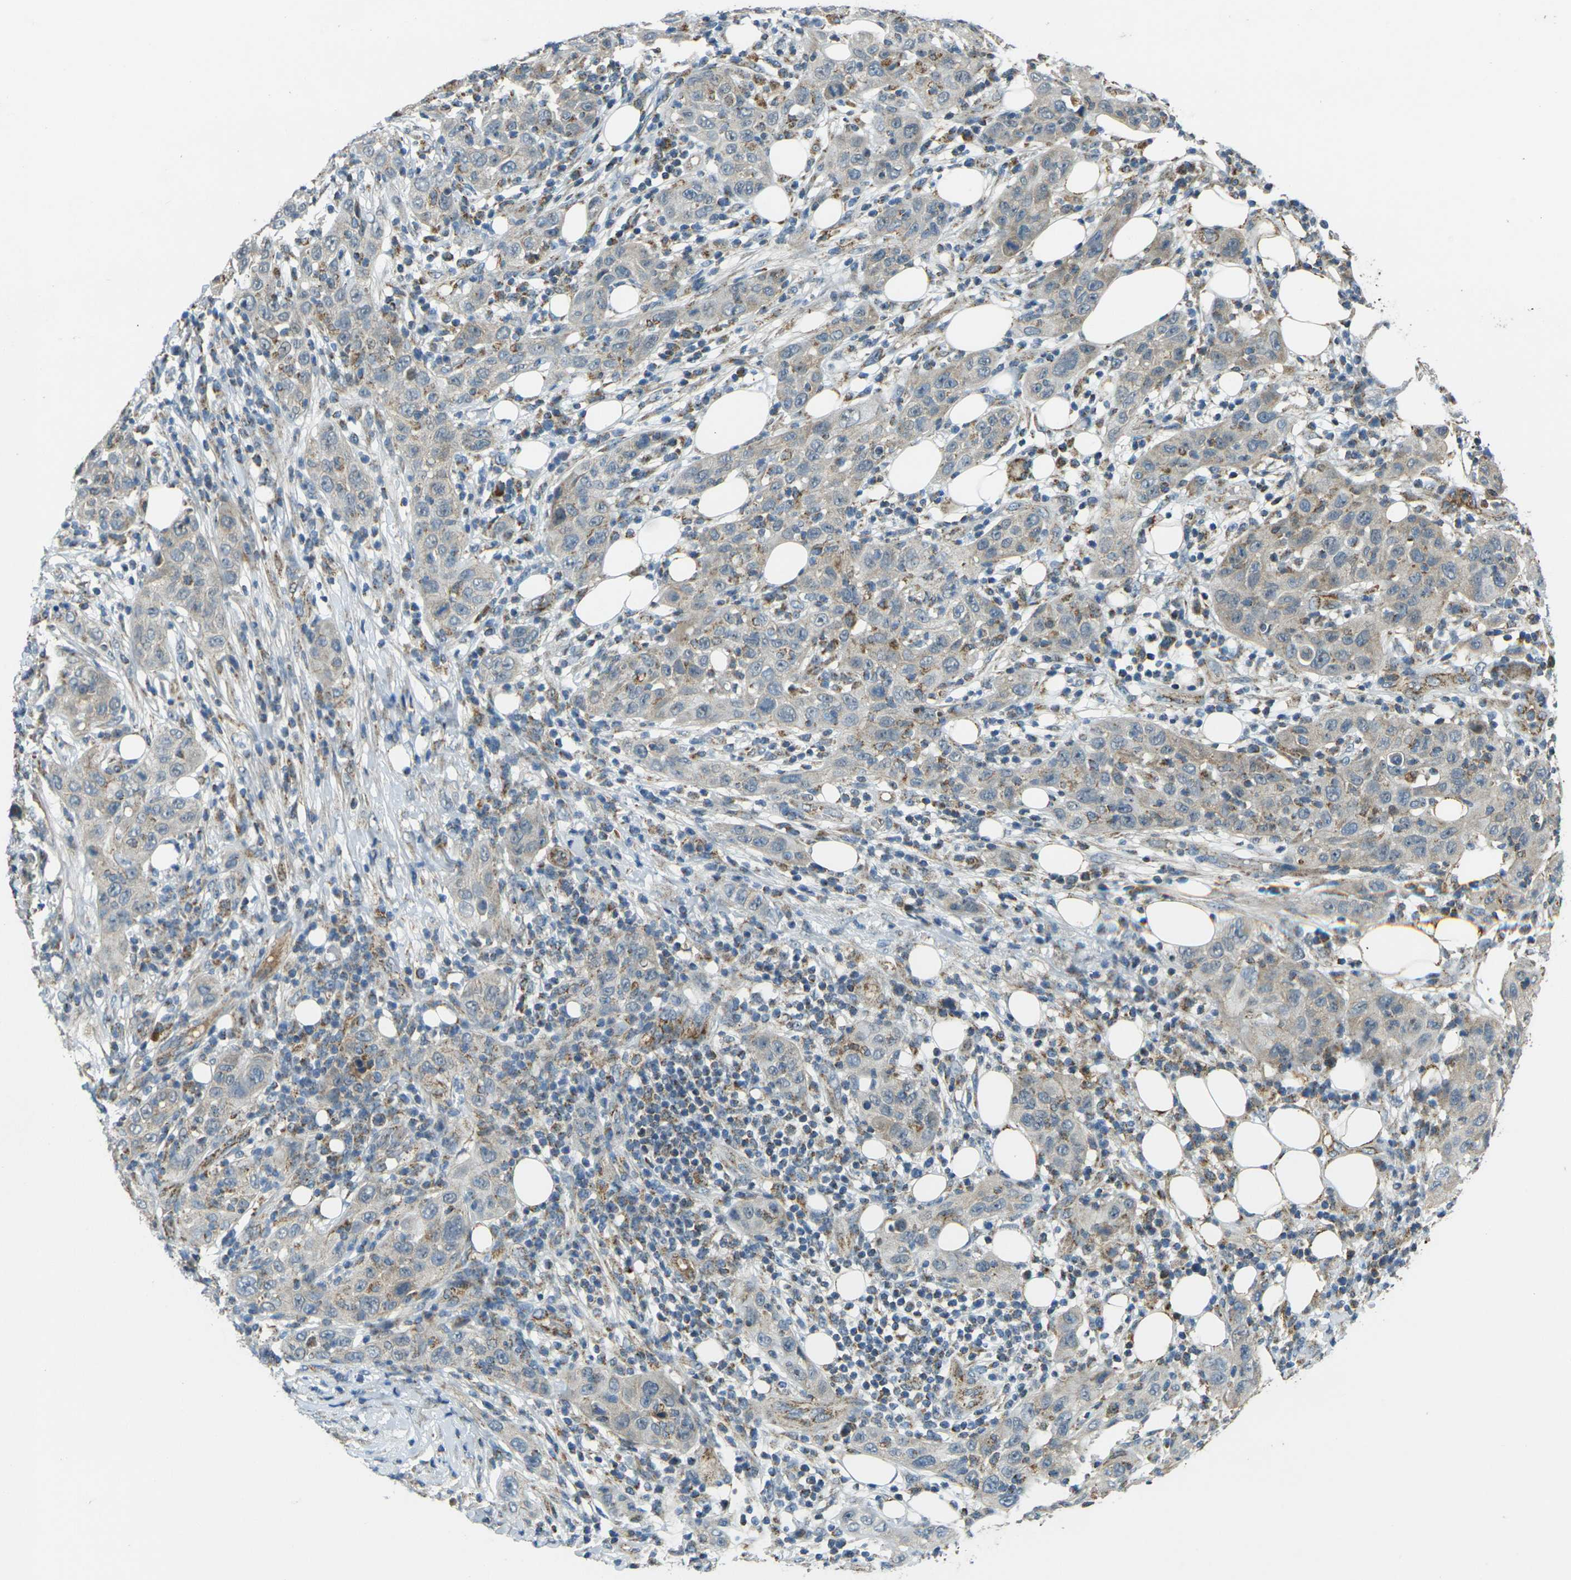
{"staining": {"intensity": "negative", "quantity": "none", "location": "none"}, "tissue": "skin cancer", "cell_type": "Tumor cells", "image_type": "cancer", "snomed": [{"axis": "morphology", "description": "Squamous cell carcinoma, NOS"}, {"axis": "topography", "description": "Skin"}], "caption": "This is an immunohistochemistry micrograph of human skin cancer. There is no staining in tumor cells.", "gene": "IGF1R", "patient": {"sex": "female", "age": 88}}